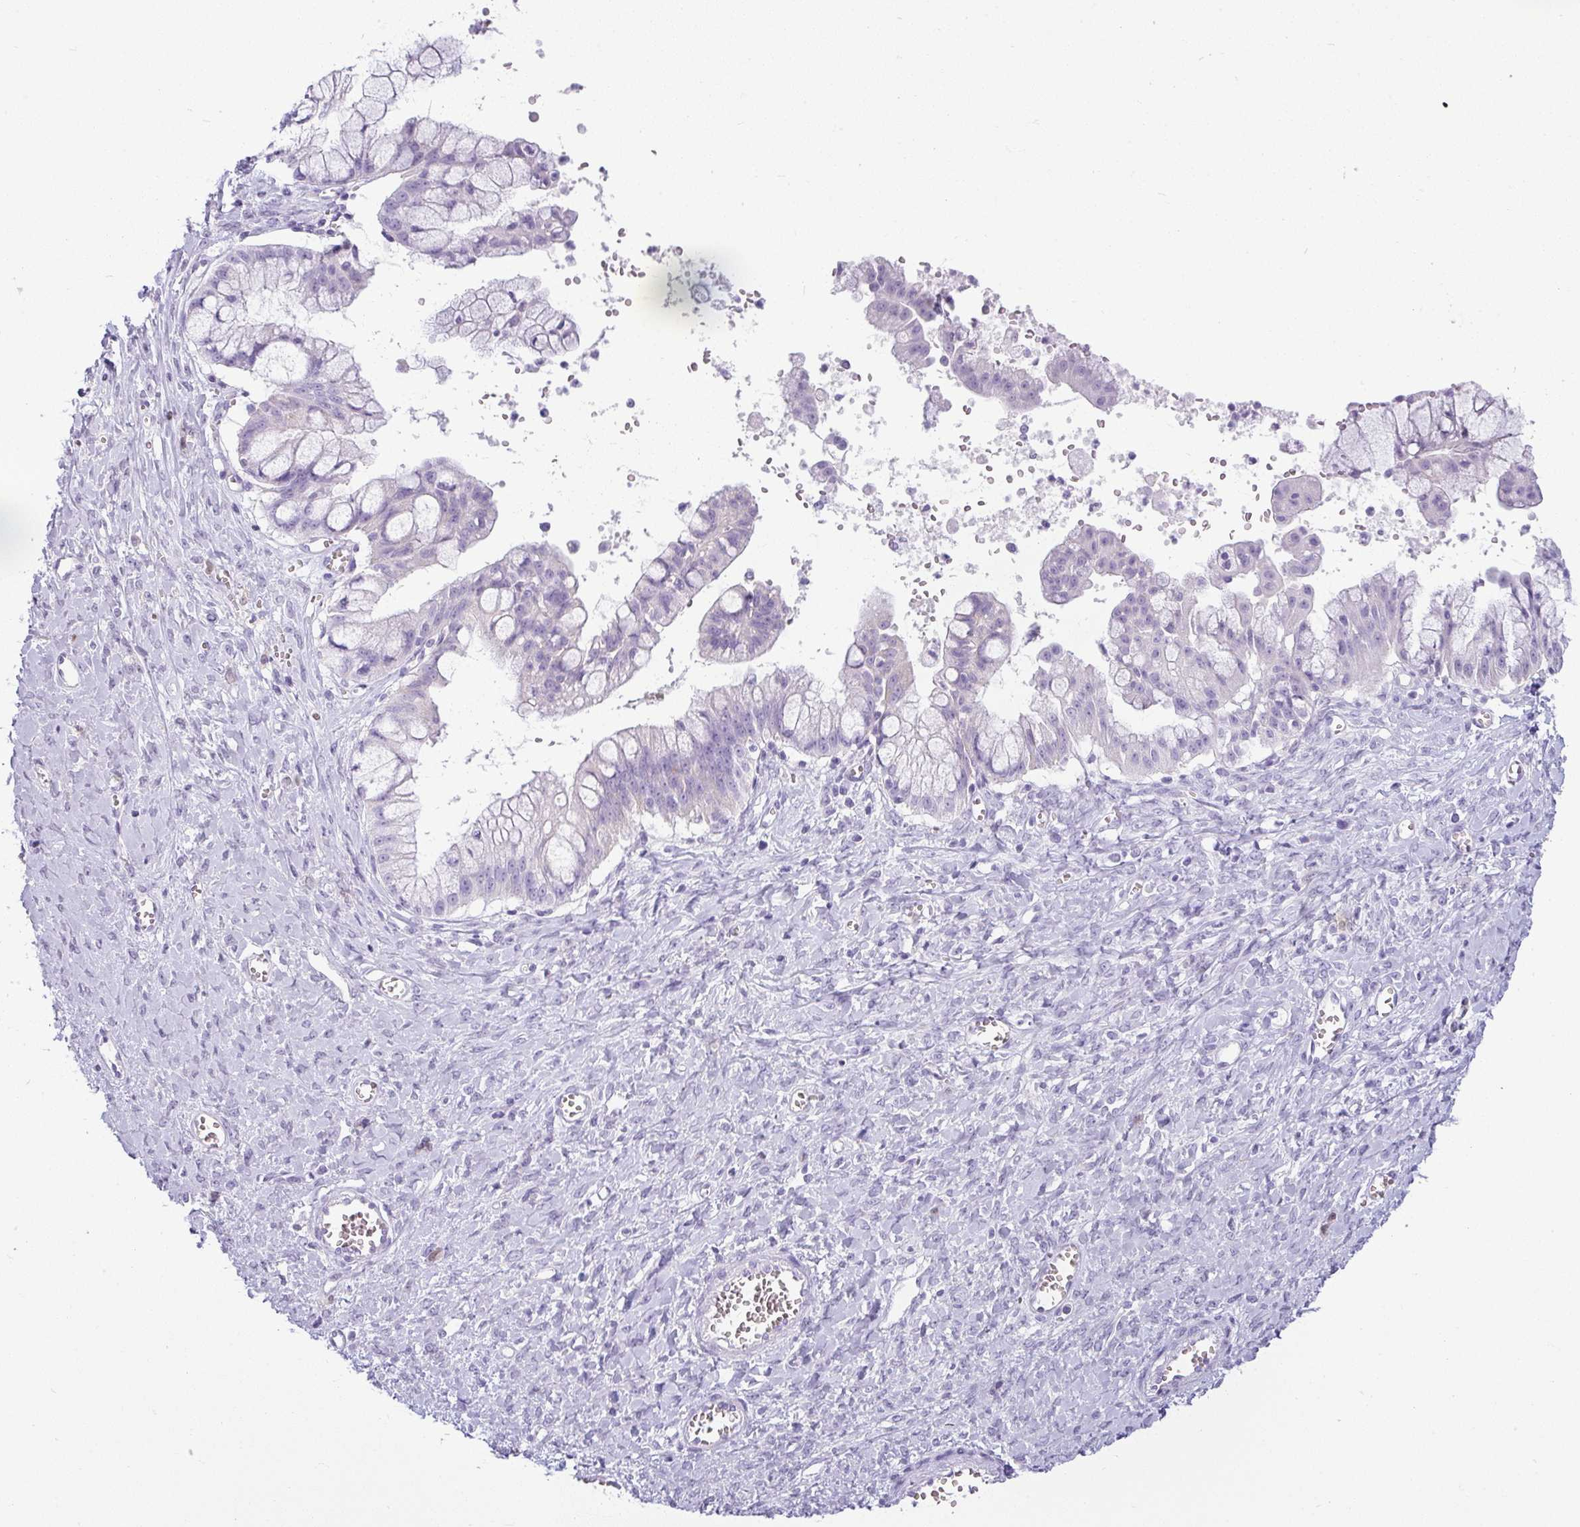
{"staining": {"intensity": "negative", "quantity": "none", "location": "none"}, "tissue": "ovarian cancer", "cell_type": "Tumor cells", "image_type": "cancer", "snomed": [{"axis": "morphology", "description": "Cystadenocarcinoma, mucinous, NOS"}, {"axis": "topography", "description": "Ovary"}], "caption": "This is an immunohistochemistry micrograph of ovarian cancer (mucinous cystadenocarcinoma). There is no staining in tumor cells.", "gene": "VCY1B", "patient": {"sex": "female", "age": 70}}